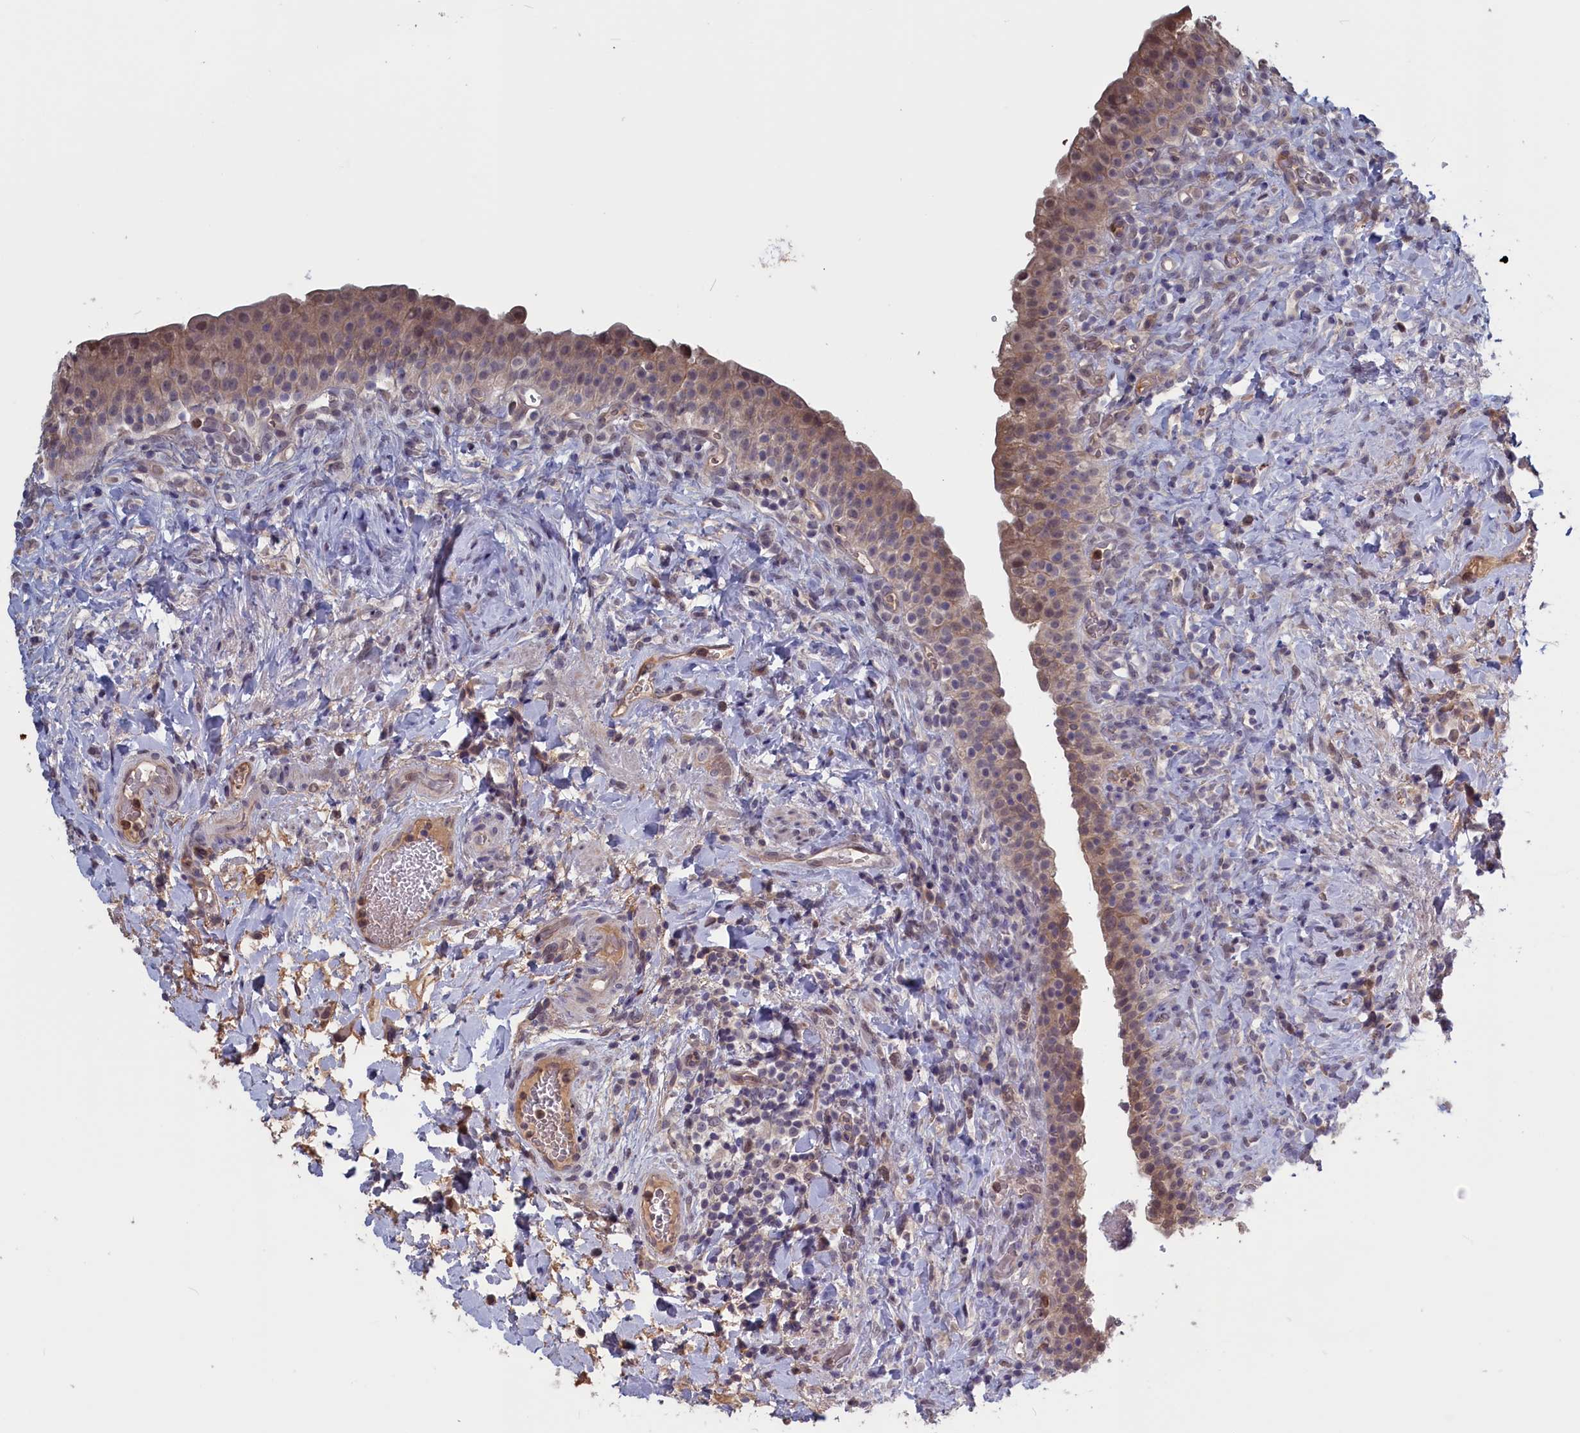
{"staining": {"intensity": "weak", "quantity": "25%-75%", "location": "cytoplasmic/membranous,nuclear"}, "tissue": "urinary bladder", "cell_type": "Urothelial cells", "image_type": "normal", "snomed": [{"axis": "morphology", "description": "Normal tissue, NOS"}, {"axis": "morphology", "description": "Inflammation, NOS"}, {"axis": "topography", "description": "Urinary bladder"}], "caption": "This is a micrograph of immunohistochemistry (IHC) staining of unremarkable urinary bladder, which shows weak positivity in the cytoplasmic/membranous,nuclear of urothelial cells.", "gene": "PLP2", "patient": {"sex": "male", "age": 64}}